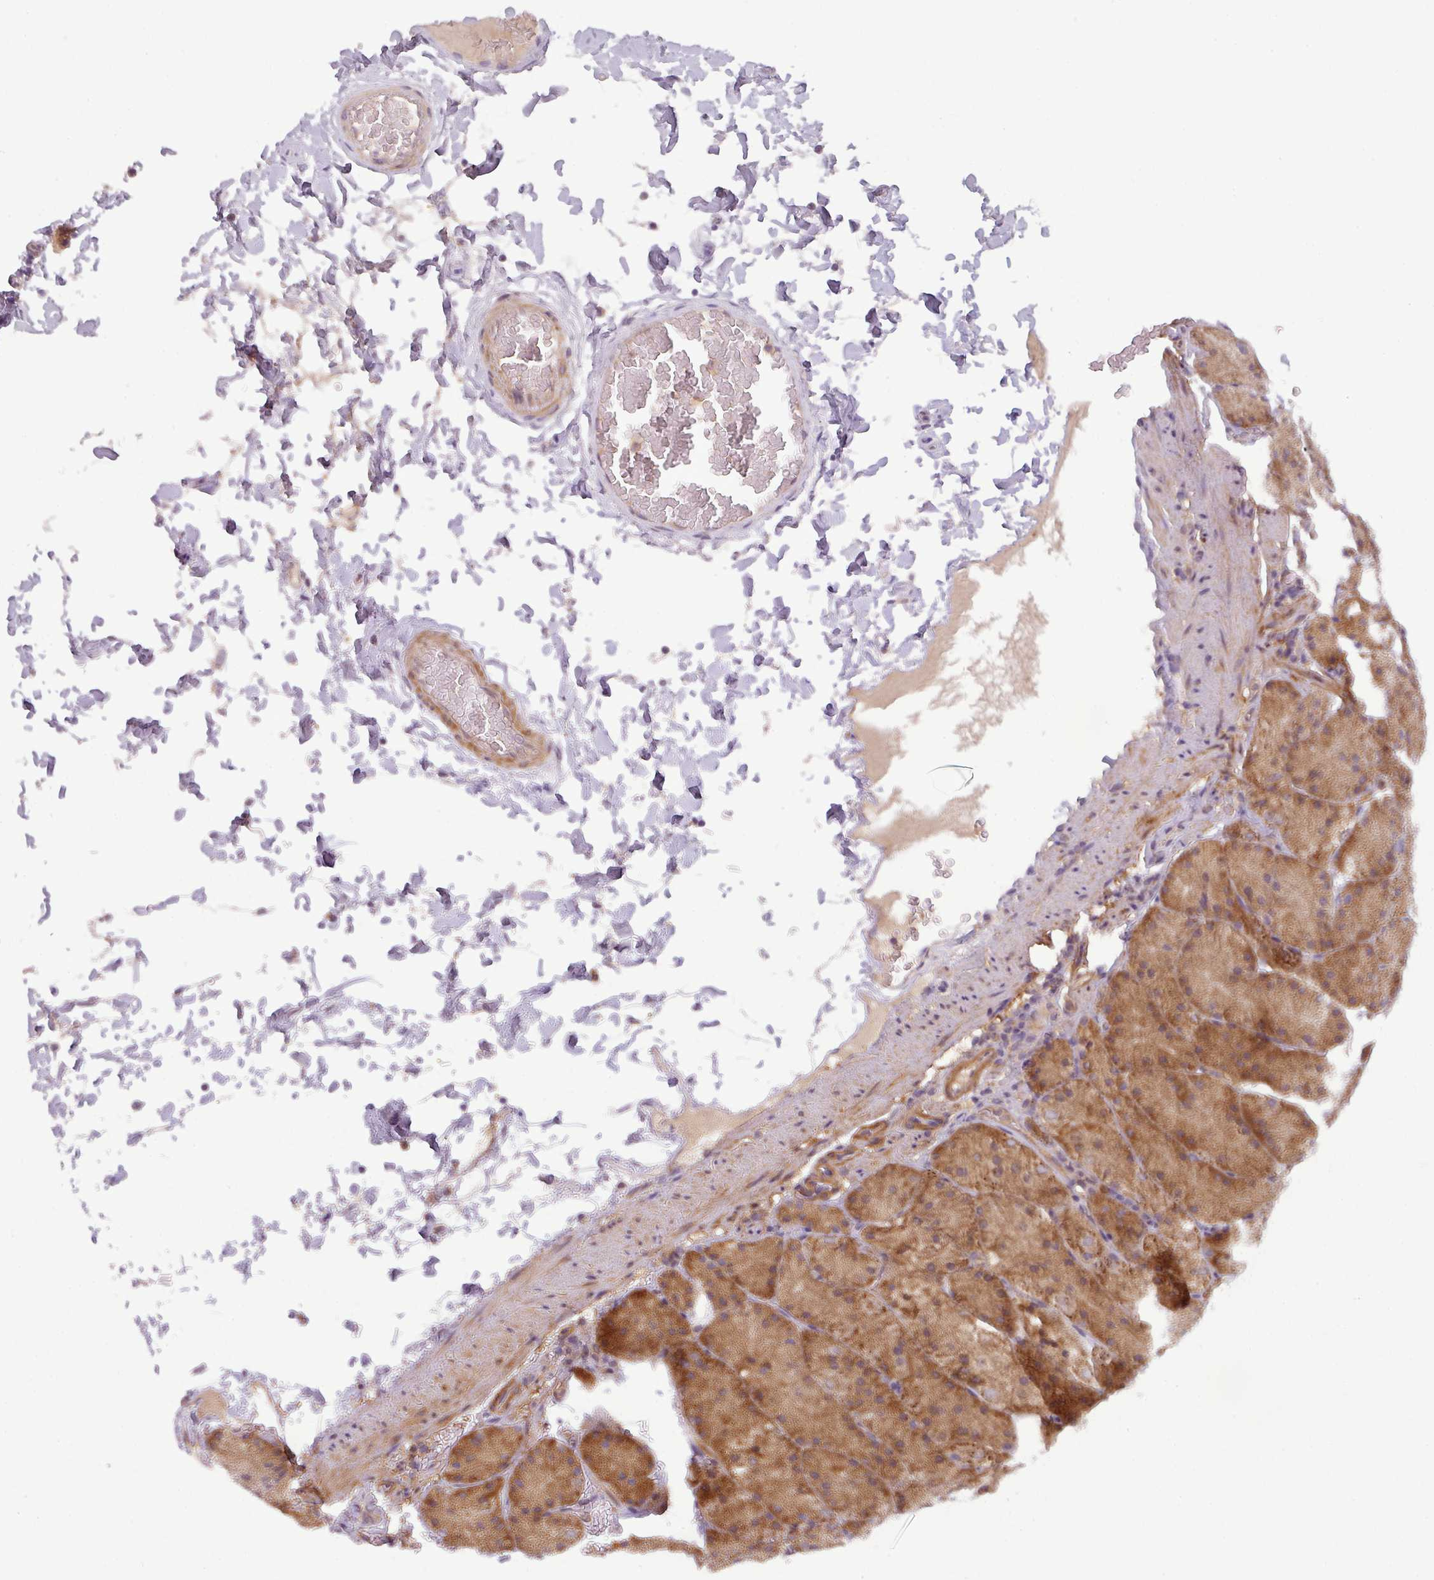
{"staining": {"intensity": "moderate", "quantity": ">75%", "location": "cytoplasmic/membranous"}, "tissue": "stomach", "cell_type": "Glandular cells", "image_type": "normal", "snomed": [{"axis": "morphology", "description": "Normal tissue, NOS"}, {"axis": "topography", "description": "Stomach, upper"}, {"axis": "topography", "description": "Stomach, lower"}], "caption": "Immunohistochemical staining of unremarkable human stomach demonstrates moderate cytoplasmic/membranous protein expression in about >75% of glandular cells. Immunohistochemistry (ihc) stains the protein of interest in brown and the nuclei are stained blue.", "gene": "ZNF35", "patient": {"sex": "male", "age": 67}}